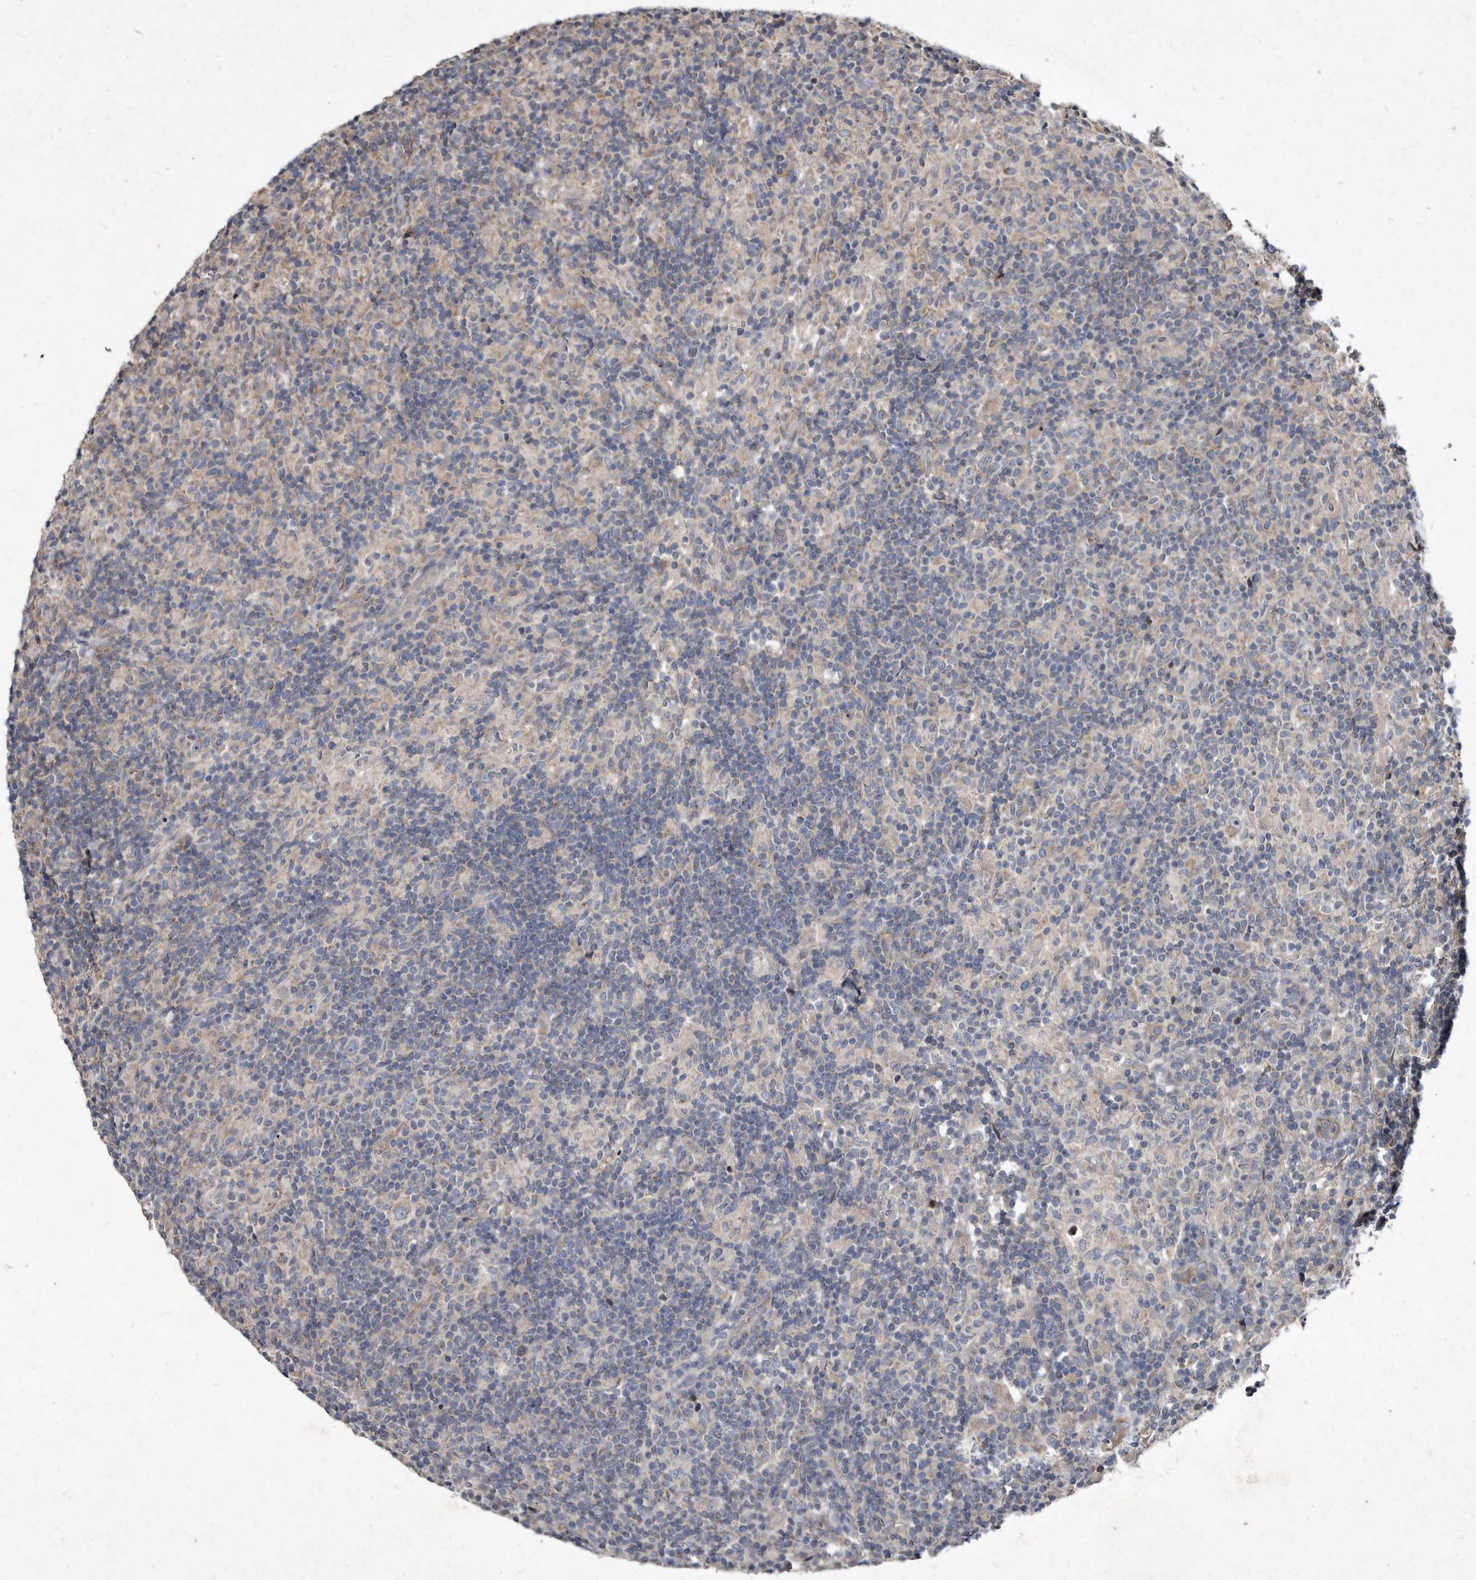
{"staining": {"intensity": "moderate", "quantity": "<25%", "location": "cytoplasmic/membranous"}, "tissue": "lymphoma", "cell_type": "Tumor cells", "image_type": "cancer", "snomed": [{"axis": "morphology", "description": "Hodgkin's disease, NOS"}, {"axis": "topography", "description": "Lymph node"}], "caption": "Lymphoma stained with a protein marker demonstrates moderate staining in tumor cells.", "gene": "YPEL3", "patient": {"sex": "male", "age": 70}}